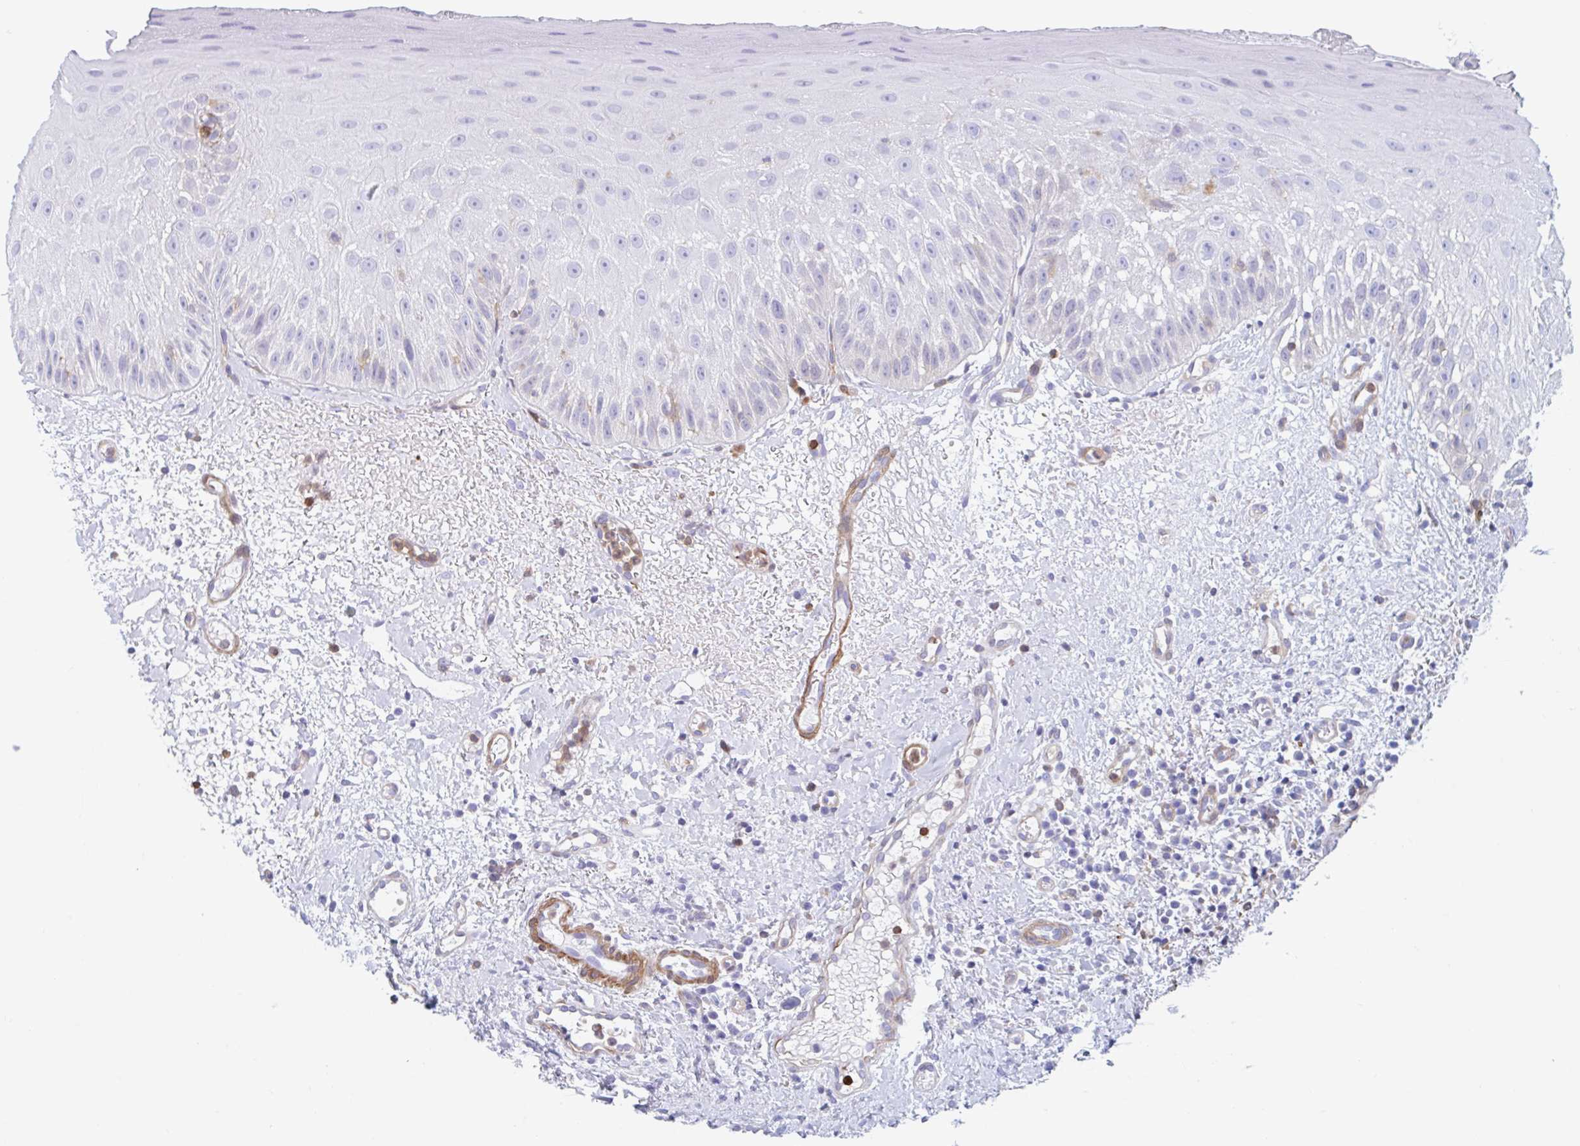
{"staining": {"intensity": "negative", "quantity": "none", "location": "none"}, "tissue": "oral mucosa", "cell_type": "Squamous epithelial cells", "image_type": "normal", "snomed": [{"axis": "morphology", "description": "Normal tissue, NOS"}, {"axis": "topography", "description": "Oral tissue"}, {"axis": "topography", "description": "Tounge, NOS"}], "caption": "Immunohistochemistry histopathology image of normal human oral mucosa stained for a protein (brown), which shows no expression in squamous epithelial cells.", "gene": "EFHD1", "patient": {"sex": "male", "age": 83}}